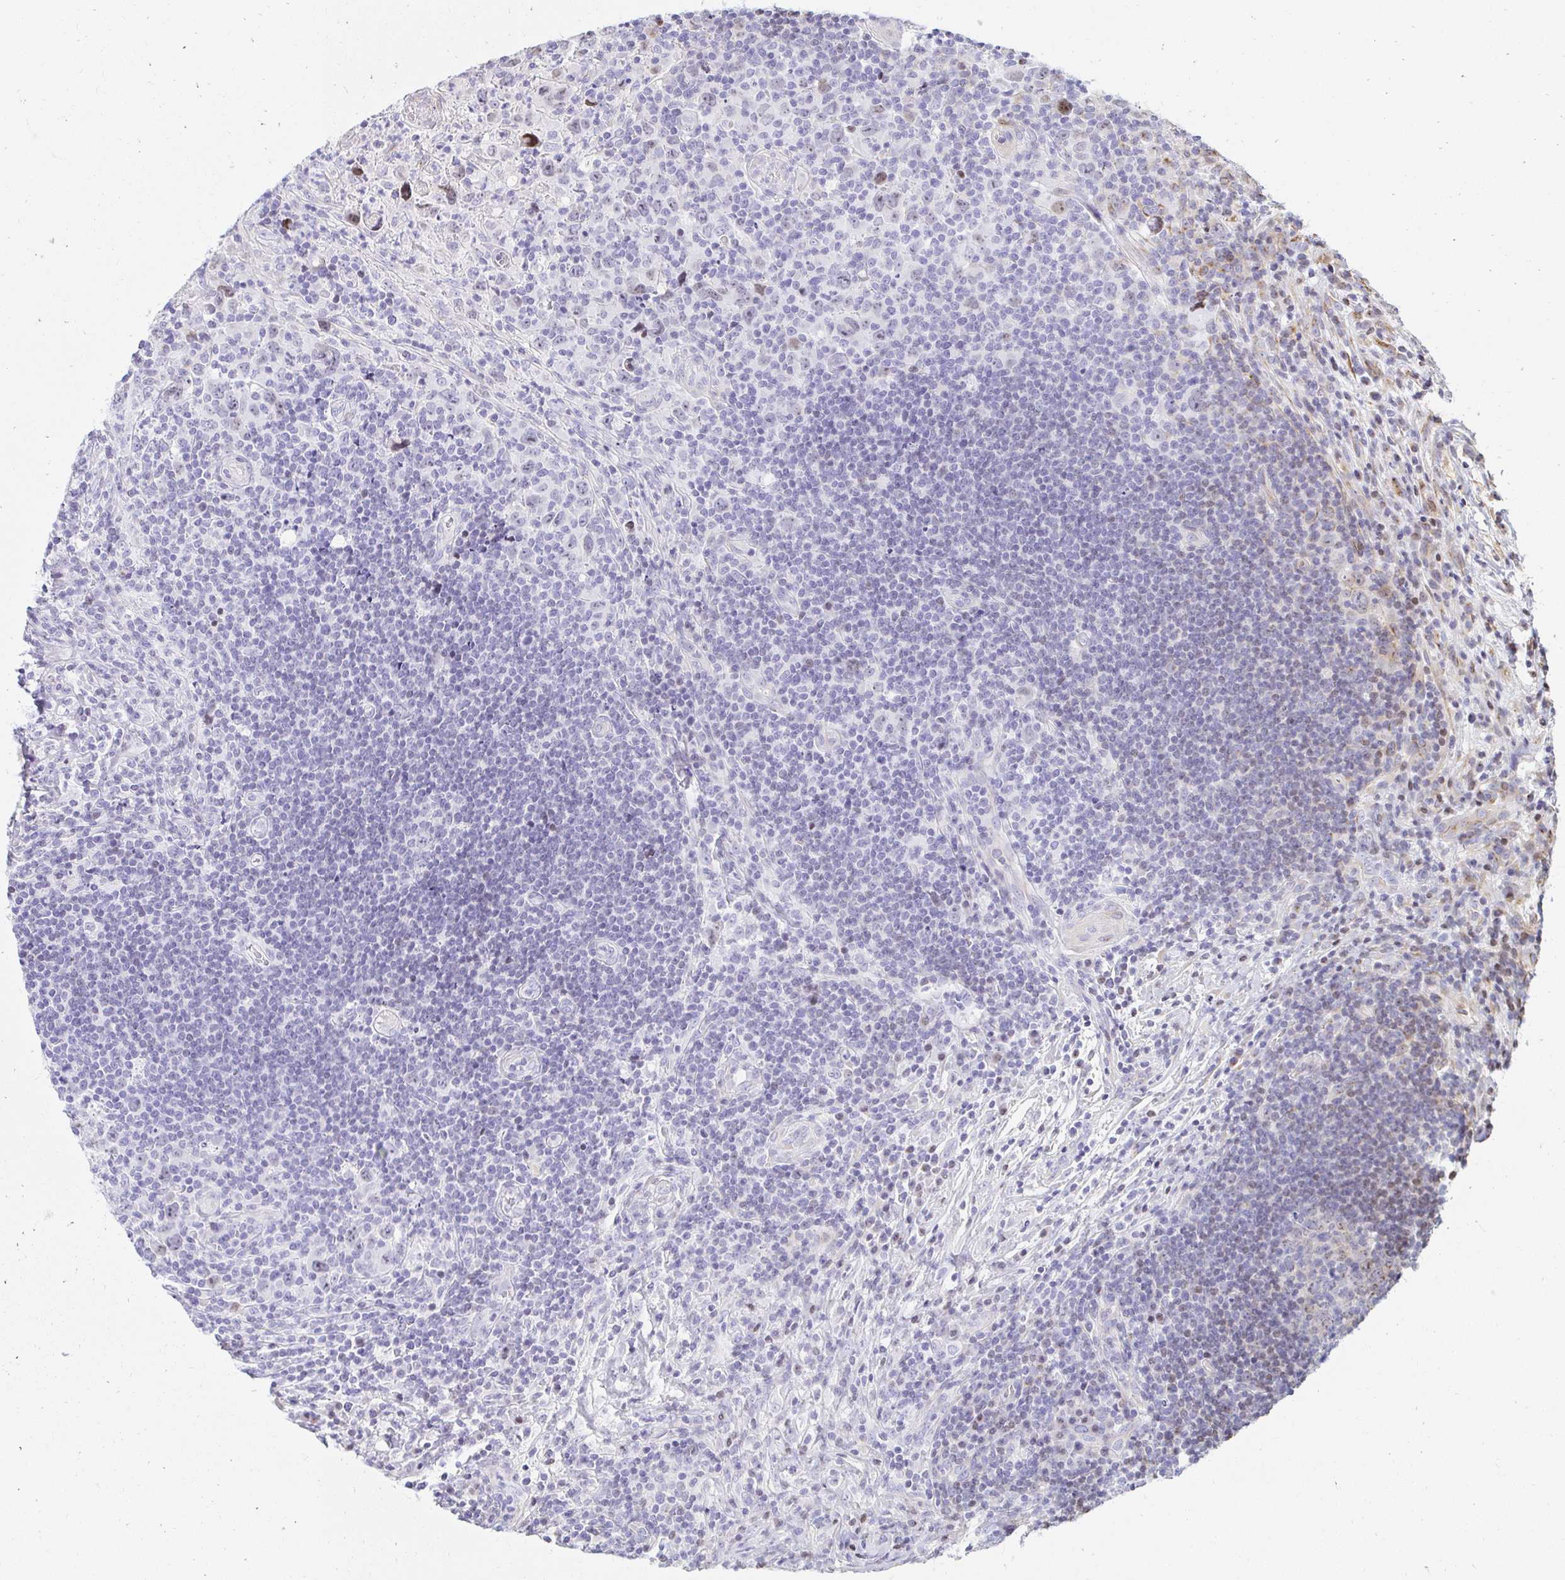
{"staining": {"intensity": "negative", "quantity": "none", "location": "none"}, "tissue": "lymphoma", "cell_type": "Tumor cells", "image_type": "cancer", "snomed": [{"axis": "morphology", "description": "Hodgkin's disease, NOS"}, {"axis": "topography", "description": "Lymph node"}], "caption": "Immunohistochemical staining of Hodgkin's disease shows no significant staining in tumor cells.", "gene": "CAPSL", "patient": {"sex": "female", "age": 18}}